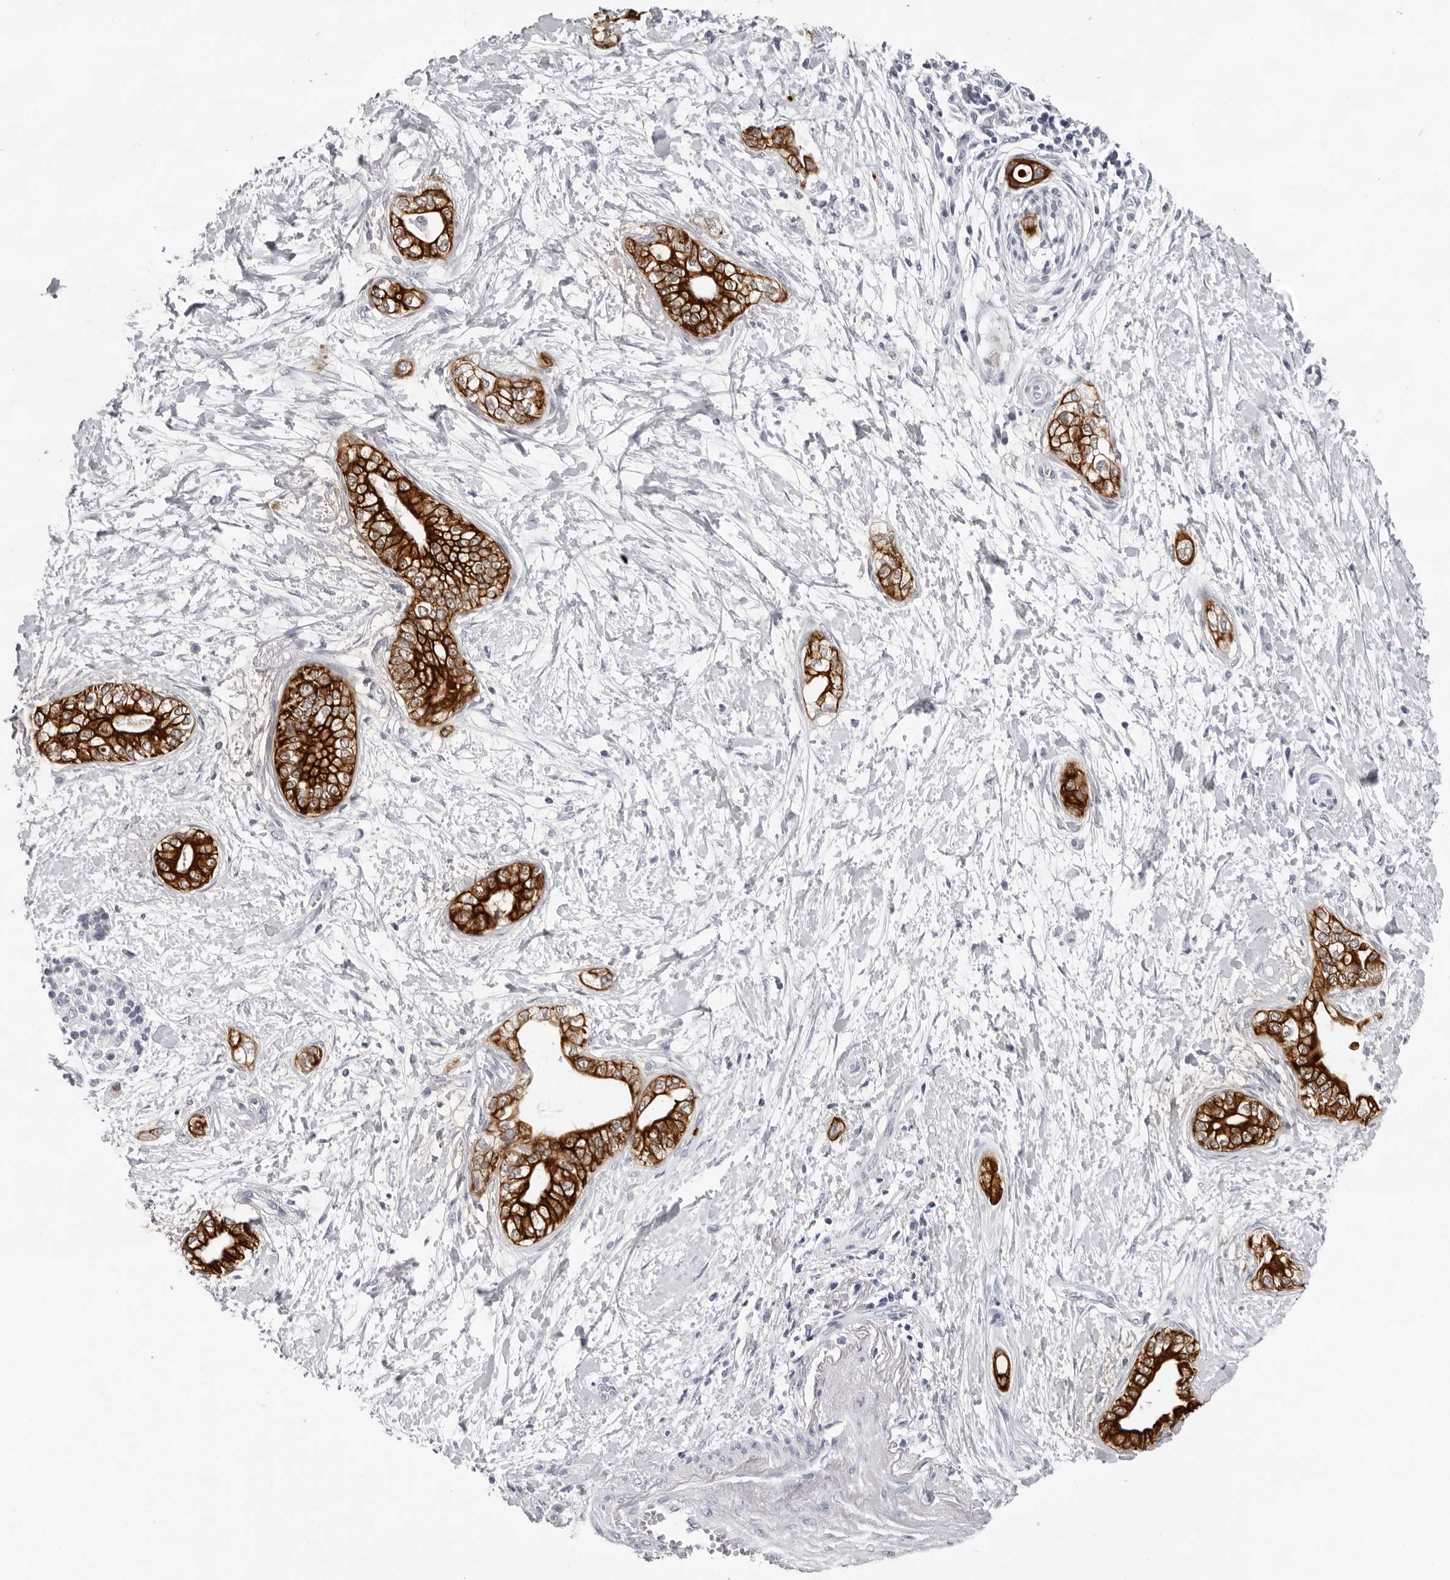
{"staining": {"intensity": "strong", "quantity": ">75%", "location": "cytoplasmic/membranous"}, "tissue": "pancreatic cancer", "cell_type": "Tumor cells", "image_type": "cancer", "snomed": [{"axis": "morphology", "description": "Adenocarcinoma, NOS"}, {"axis": "topography", "description": "Pancreas"}], "caption": "Immunohistochemistry (DAB) staining of human pancreatic cancer (adenocarcinoma) shows strong cytoplasmic/membranous protein staining in approximately >75% of tumor cells.", "gene": "CCDC28B", "patient": {"sex": "male", "age": 68}}